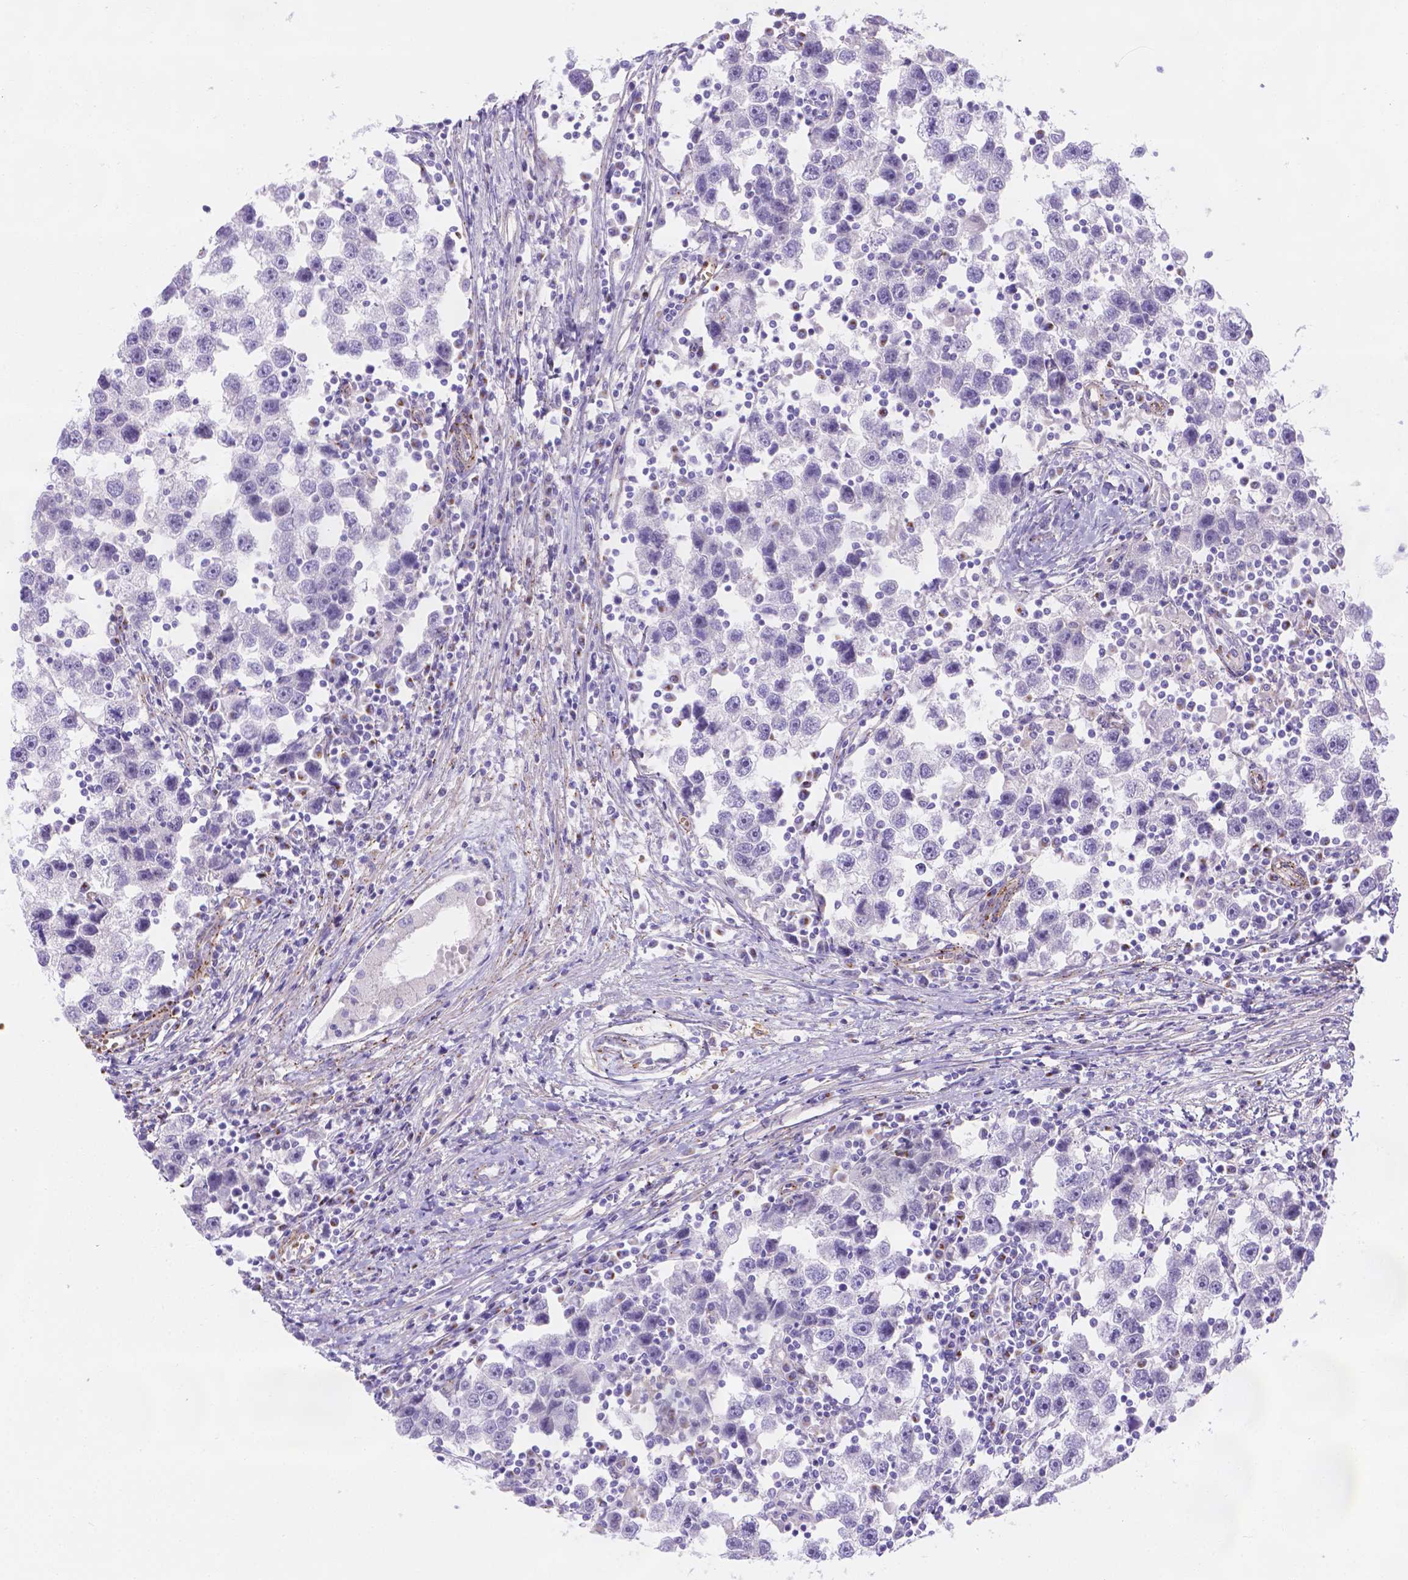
{"staining": {"intensity": "negative", "quantity": "none", "location": "none"}, "tissue": "testis cancer", "cell_type": "Tumor cells", "image_type": "cancer", "snomed": [{"axis": "morphology", "description": "Seminoma, NOS"}, {"axis": "topography", "description": "Testis"}], "caption": "A high-resolution histopathology image shows immunohistochemistry (IHC) staining of testis cancer, which demonstrates no significant expression in tumor cells.", "gene": "SLC40A1", "patient": {"sex": "male", "age": 30}}